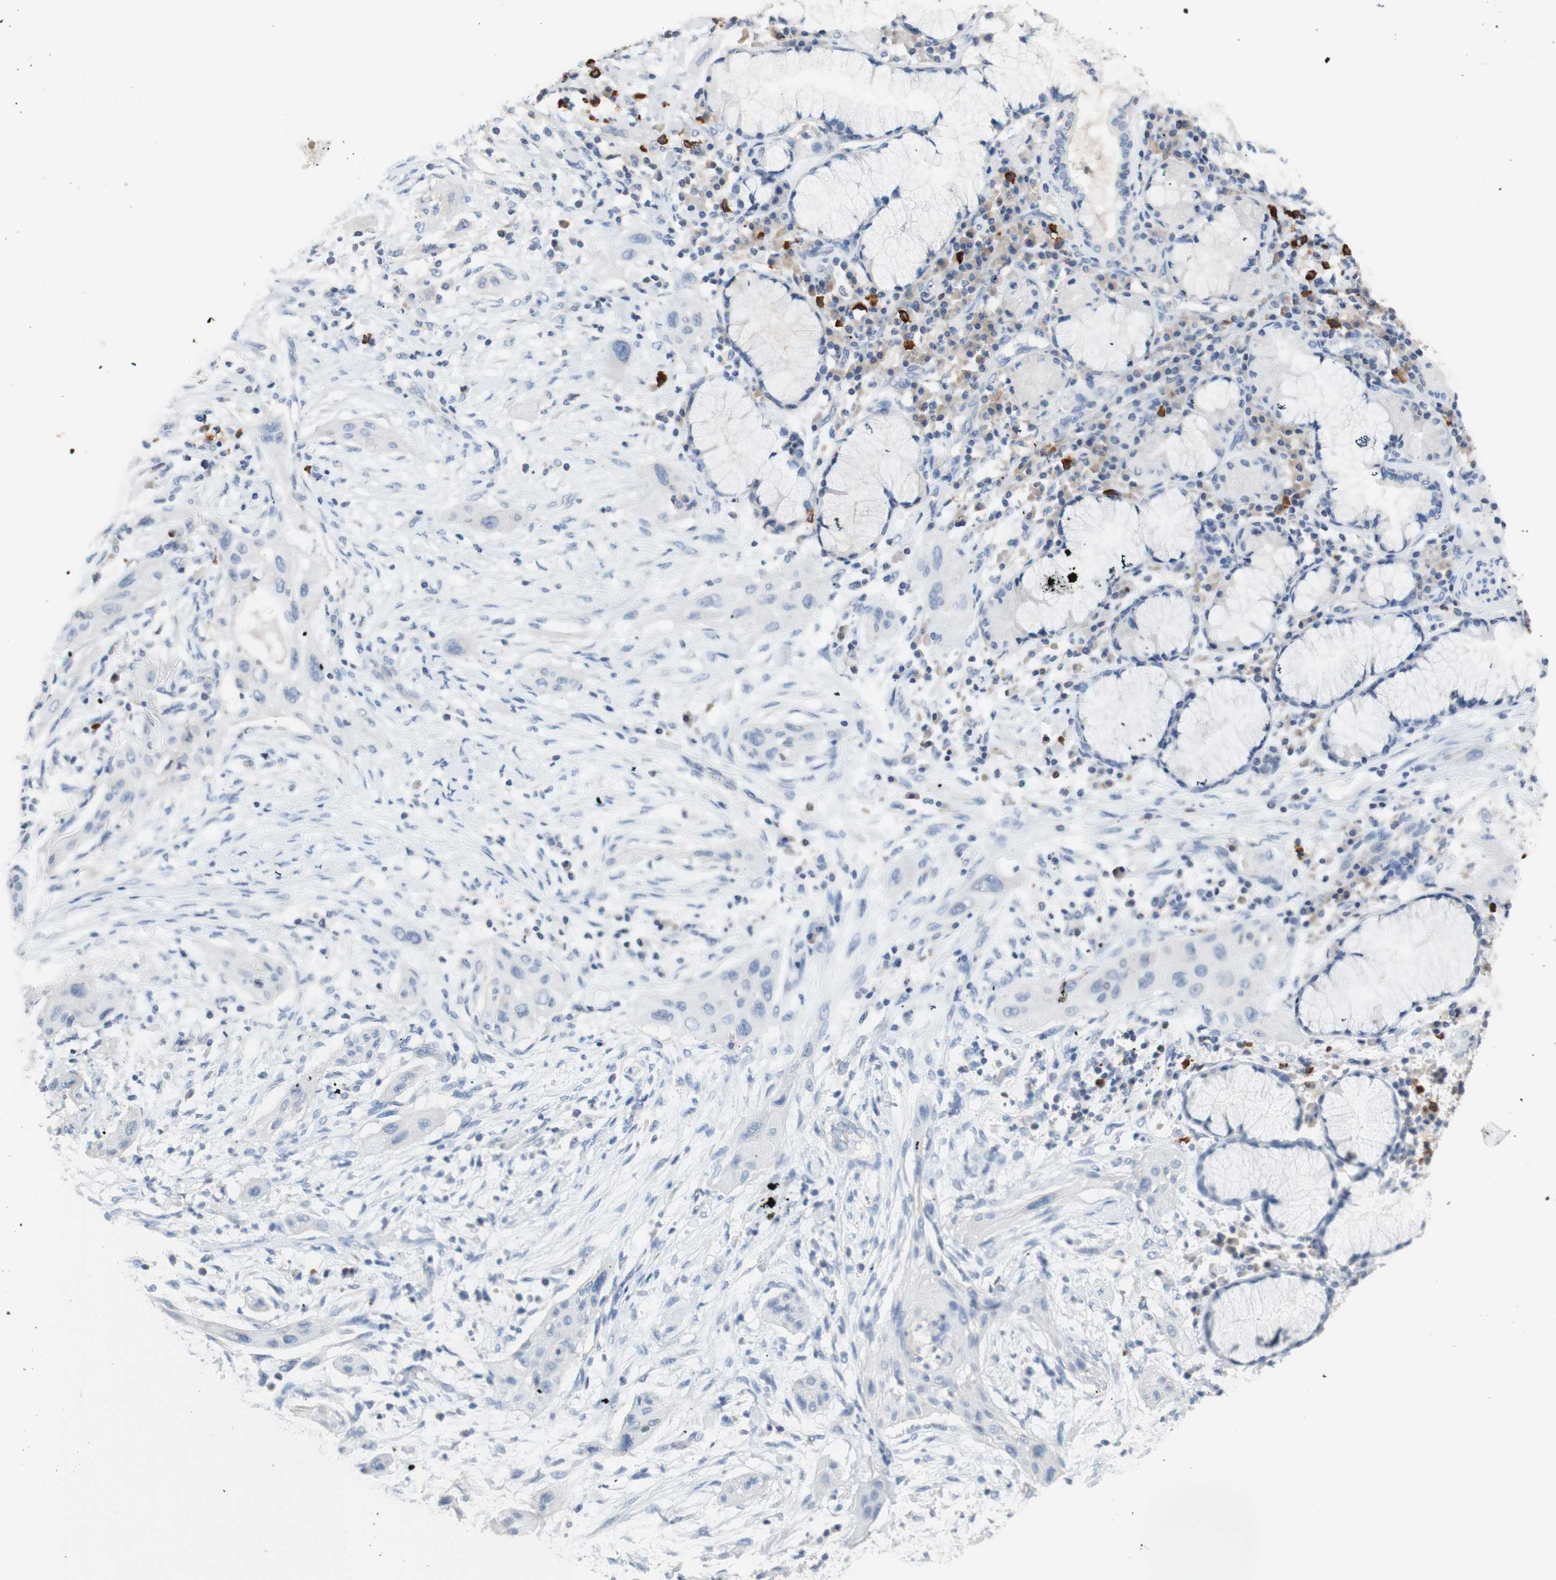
{"staining": {"intensity": "negative", "quantity": "none", "location": "none"}, "tissue": "lung cancer", "cell_type": "Tumor cells", "image_type": "cancer", "snomed": [{"axis": "morphology", "description": "Squamous cell carcinoma, NOS"}, {"axis": "topography", "description": "Lung"}], "caption": "A photomicrograph of human lung cancer (squamous cell carcinoma) is negative for staining in tumor cells. Nuclei are stained in blue.", "gene": "PACSIN1", "patient": {"sex": "female", "age": 47}}